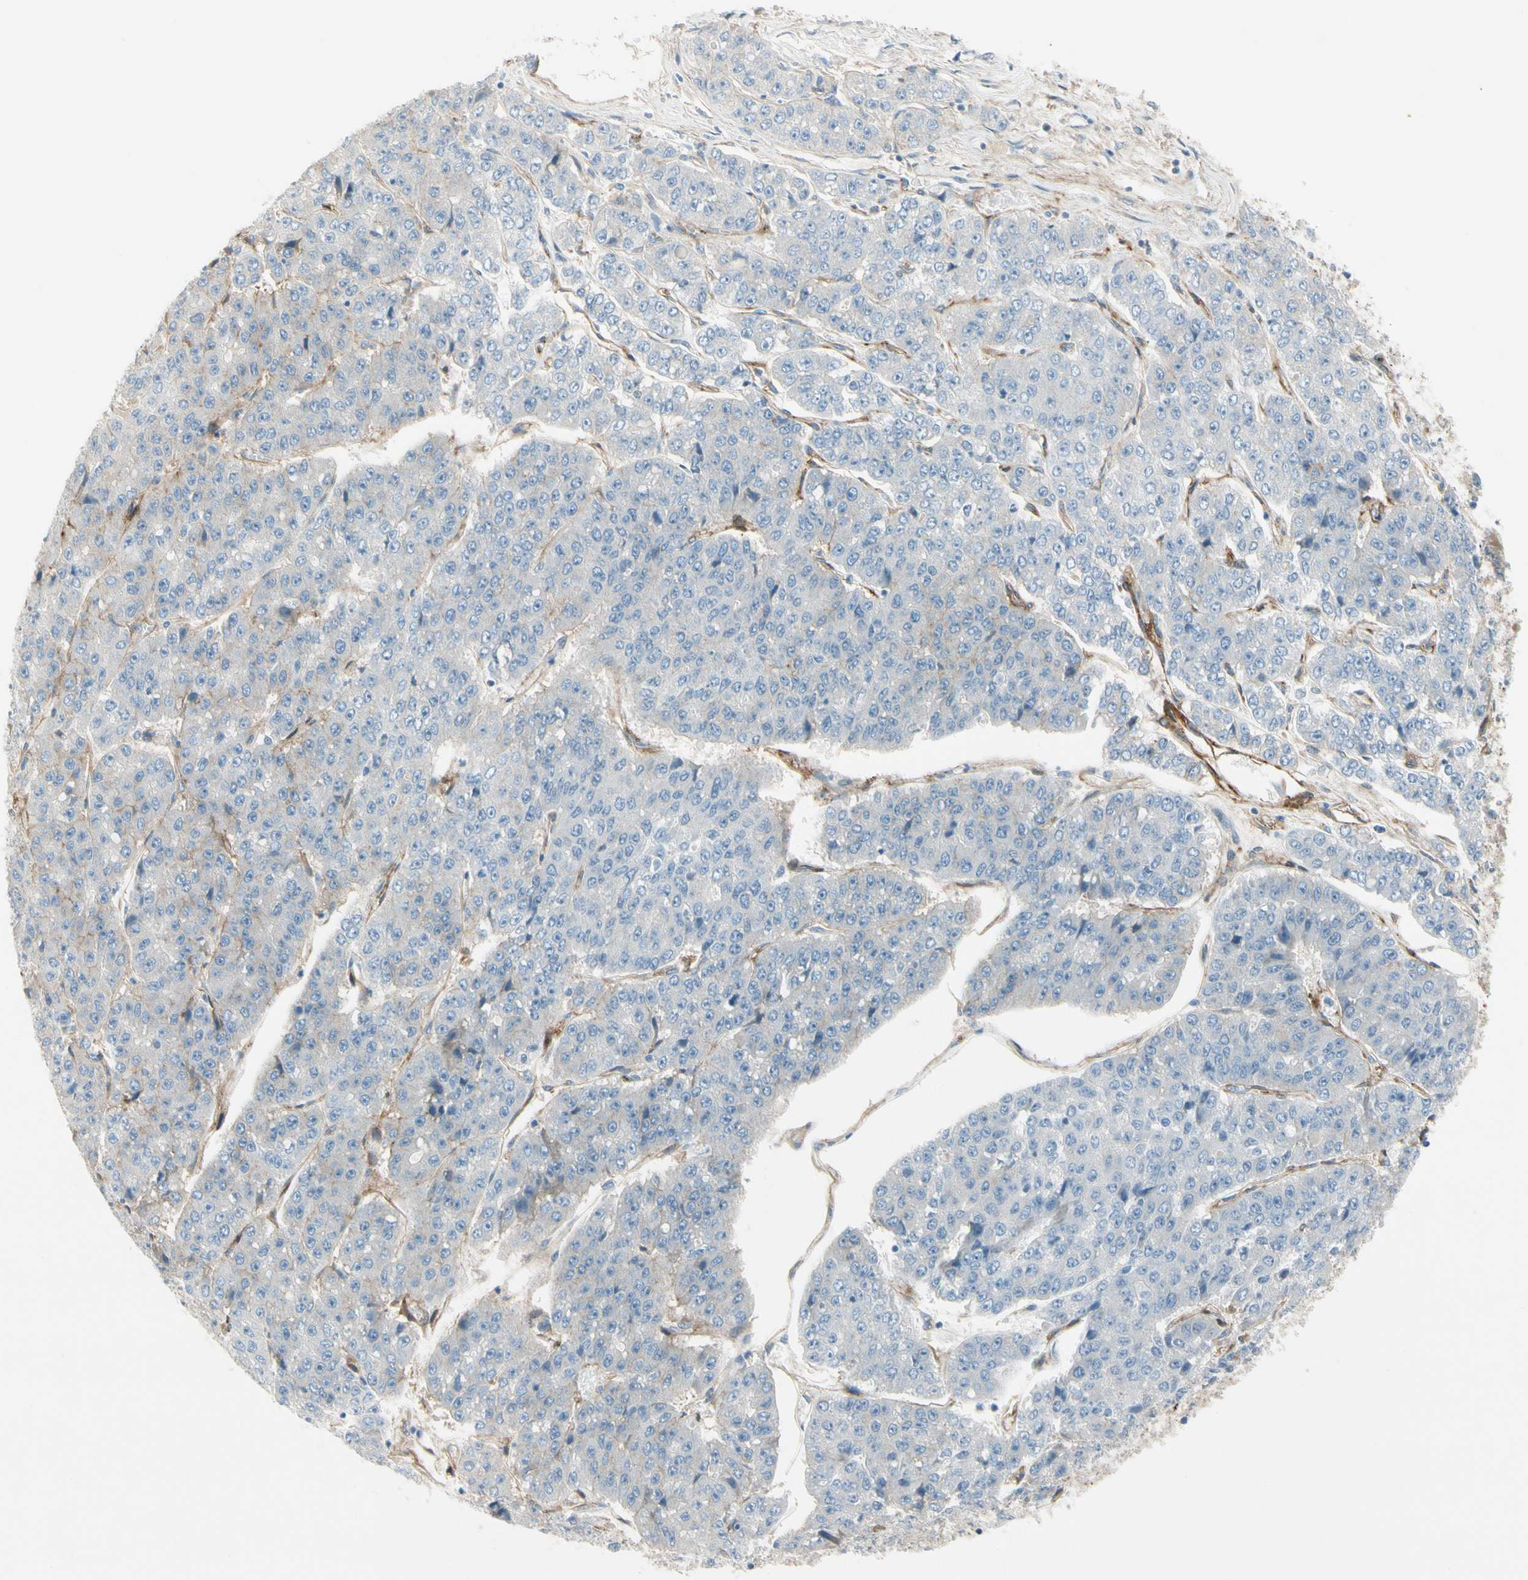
{"staining": {"intensity": "negative", "quantity": "none", "location": "none"}, "tissue": "pancreatic cancer", "cell_type": "Tumor cells", "image_type": "cancer", "snomed": [{"axis": "morphology", "description": "Adenocarcinoma, NOS"}, {"axis": "topography", "description": "Pancreas"}], "caption": "The histopathology image reveals no significant expression in tumor cells of pancreatic cancer (adenocarcinoma).", "gene": "ITGA3", "patient": {"sex": "male", "age": 50}}